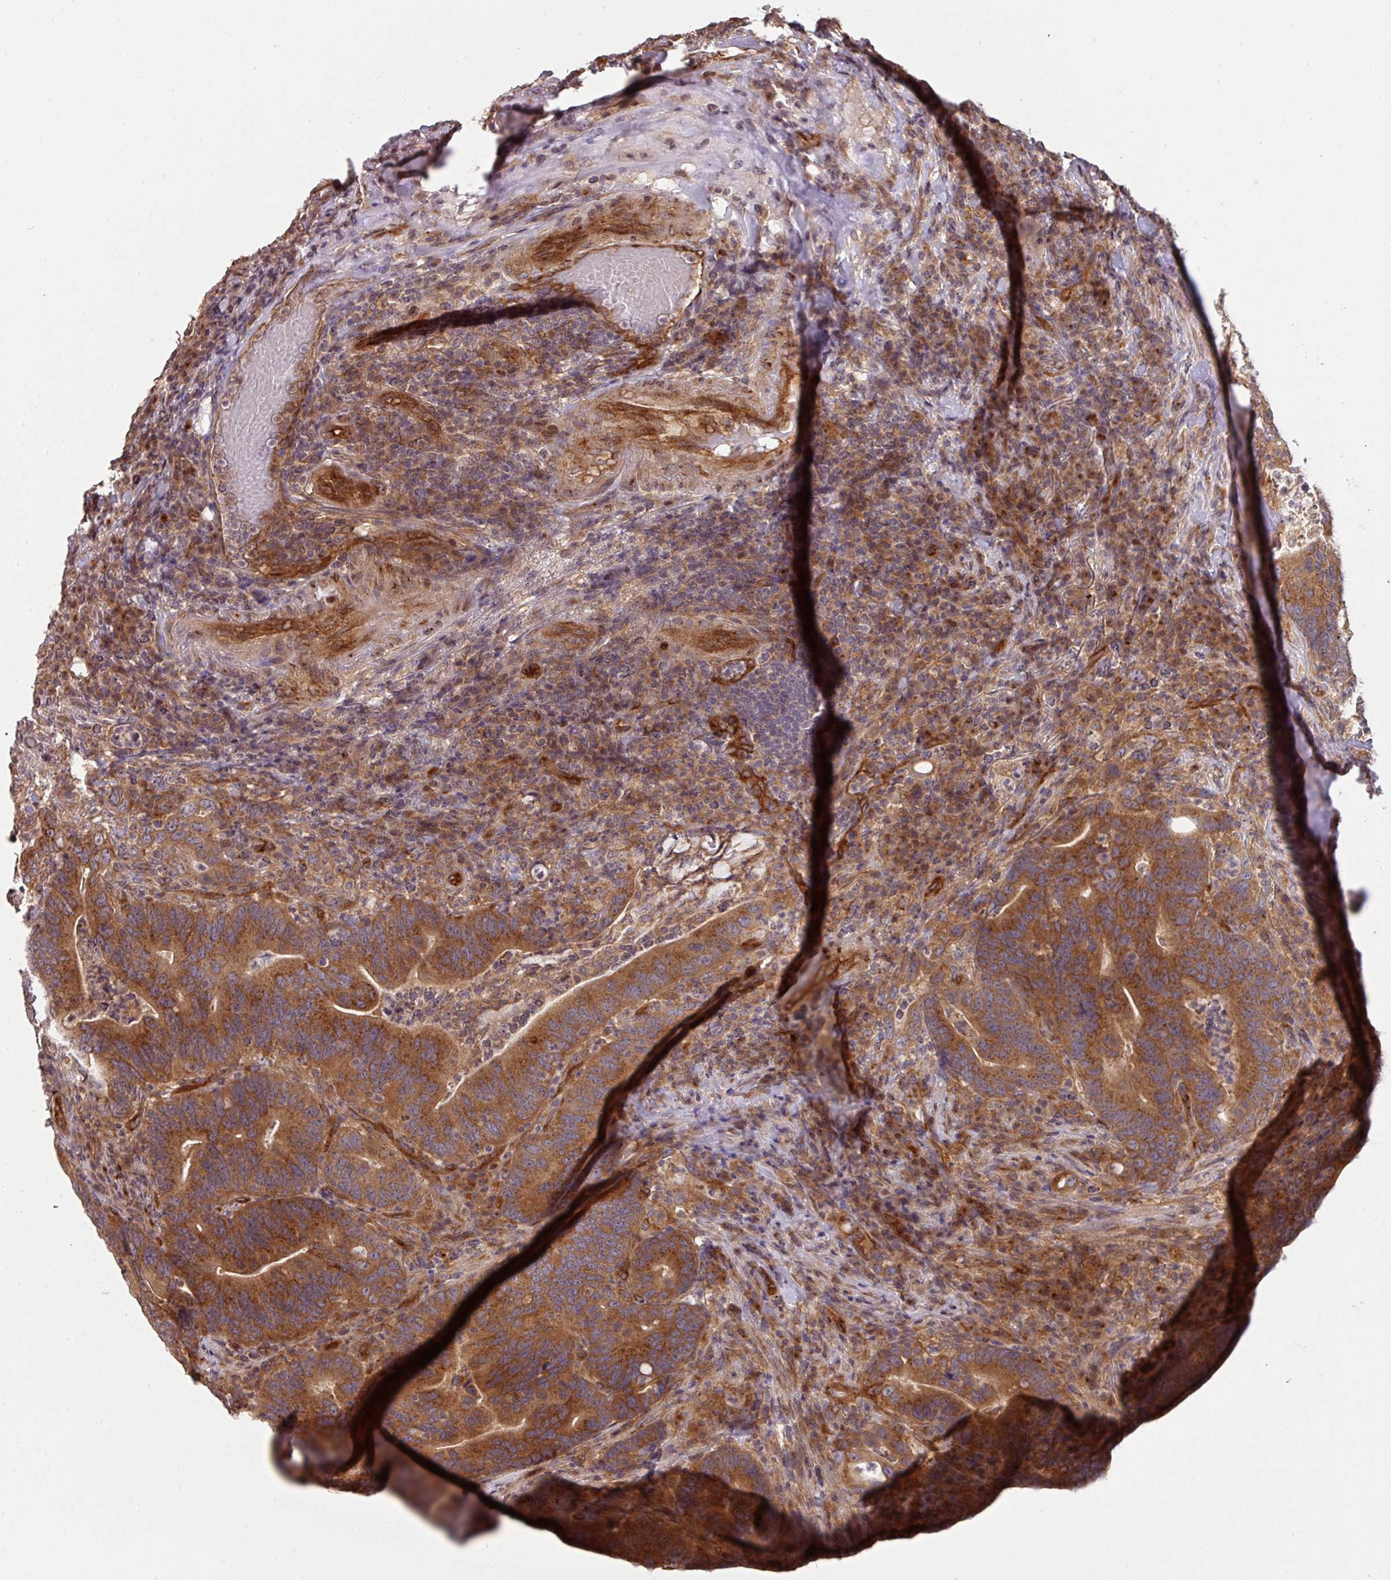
{"staining": {"intensity": "strong", "quantity": ">75%", "location": "cytoplasmic/membranous"}, "tissue": "colorectal cancer", "cell_type": "Tumor cells", "image_type": "cancer", "snomed": [{"axis": "morphology", "description": "Adenocarcinoma, NOS"}, {"axis": "topography", "description": "Colon"}], "caption": "Protein expression analysis of human colorectal cancer reveals strong cytoplasmic/membranous staining in approximately >75% of tumor cells.", "gene": "CYFIP2", "patient": {"sex": "female", "age": 66}}